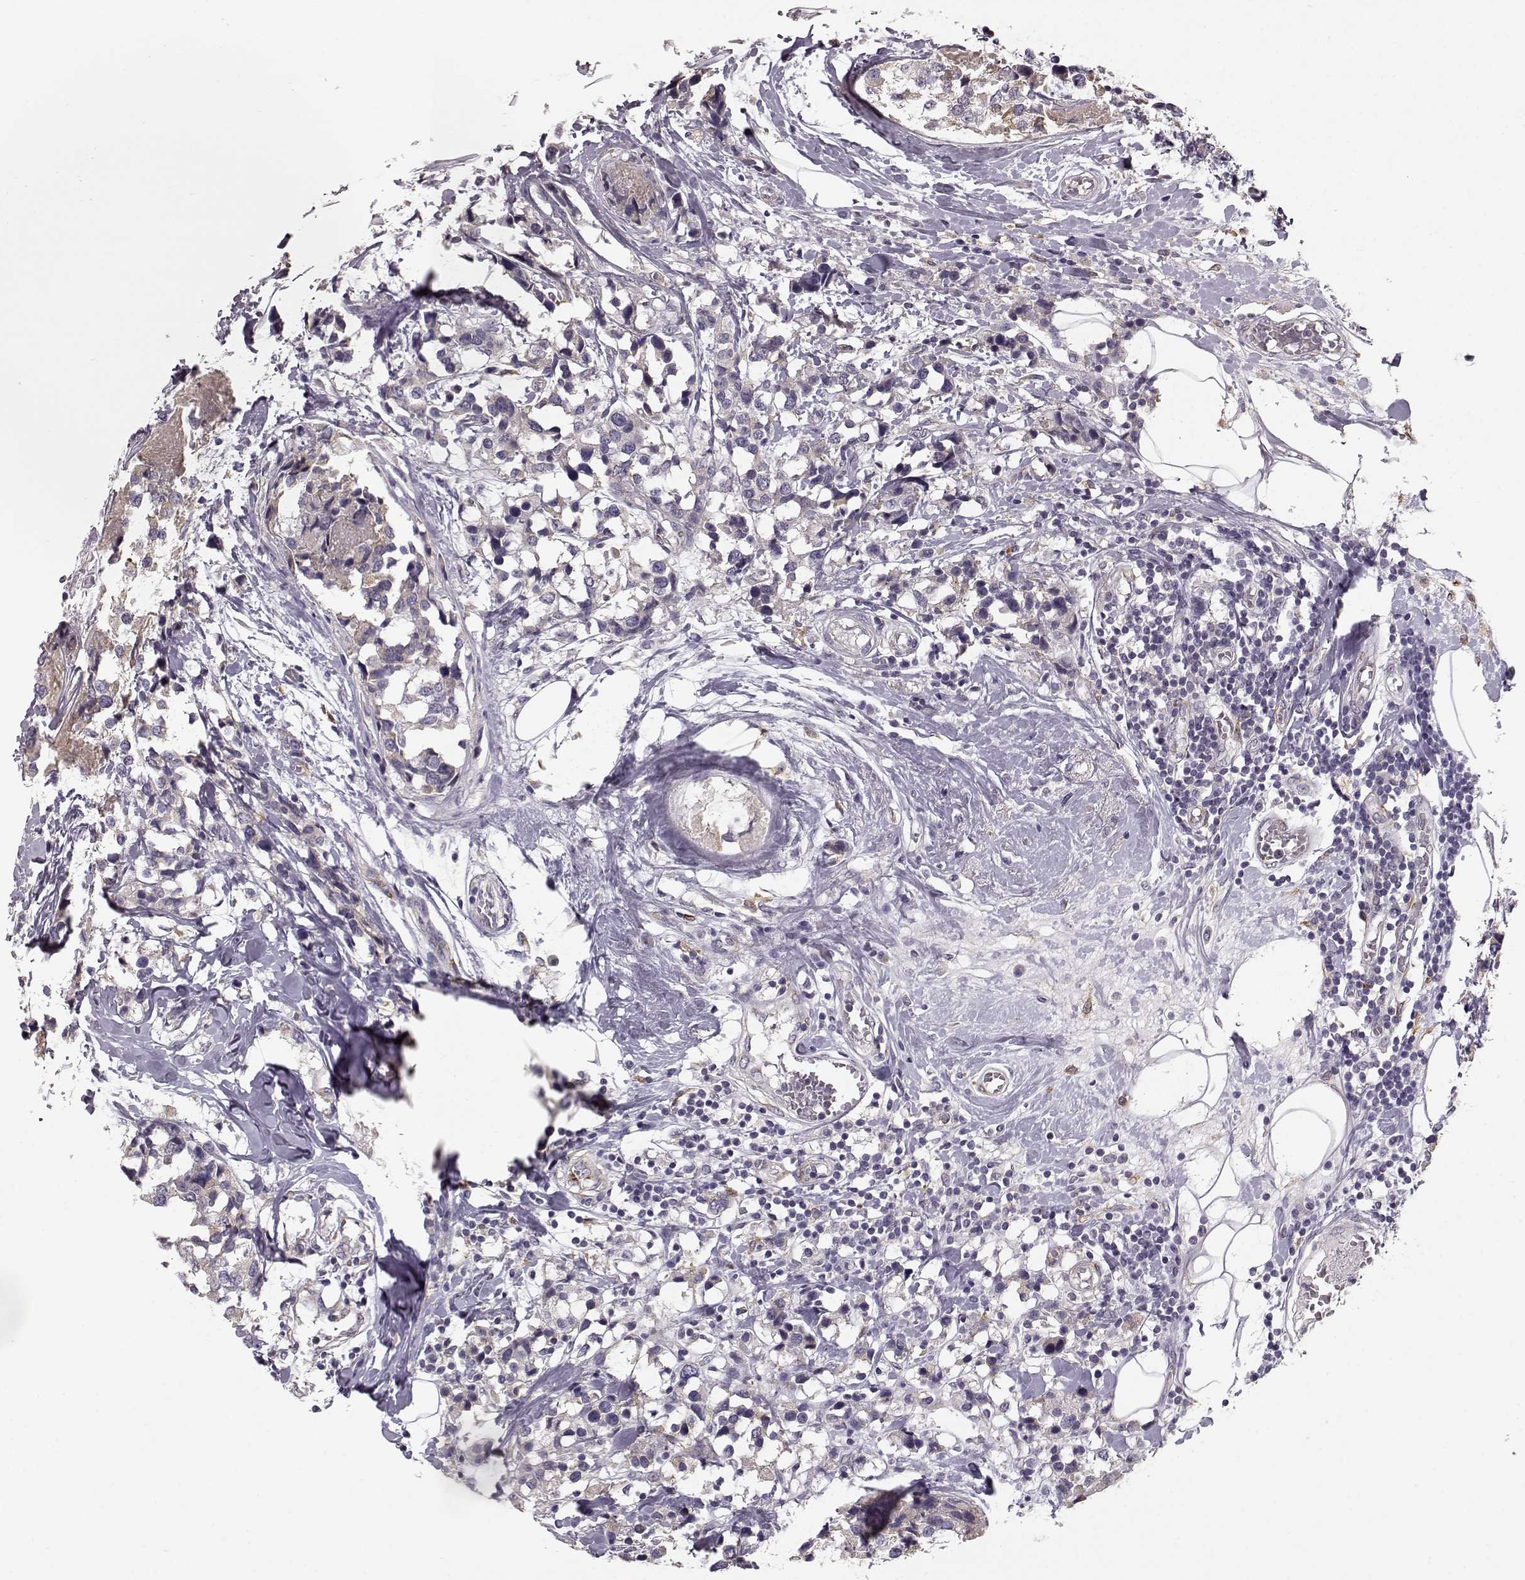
{"staining": {"intensity": "negative", "quantity": "none", "location": "none"}, "tissue": "breast cancer", "cell_type": "Tumor cells", "image_type": "cancer", "snomed": [{"axis": "morphology", "description": "Lobular carcinoma"}, {"axis": "topography", "description": "Breast"}], "caption": "Tumor cells are negative for brown protein staining in breast lobular carcinoma.", "gene": "GHR", "patient": {"sex": "female", "age": 59}}